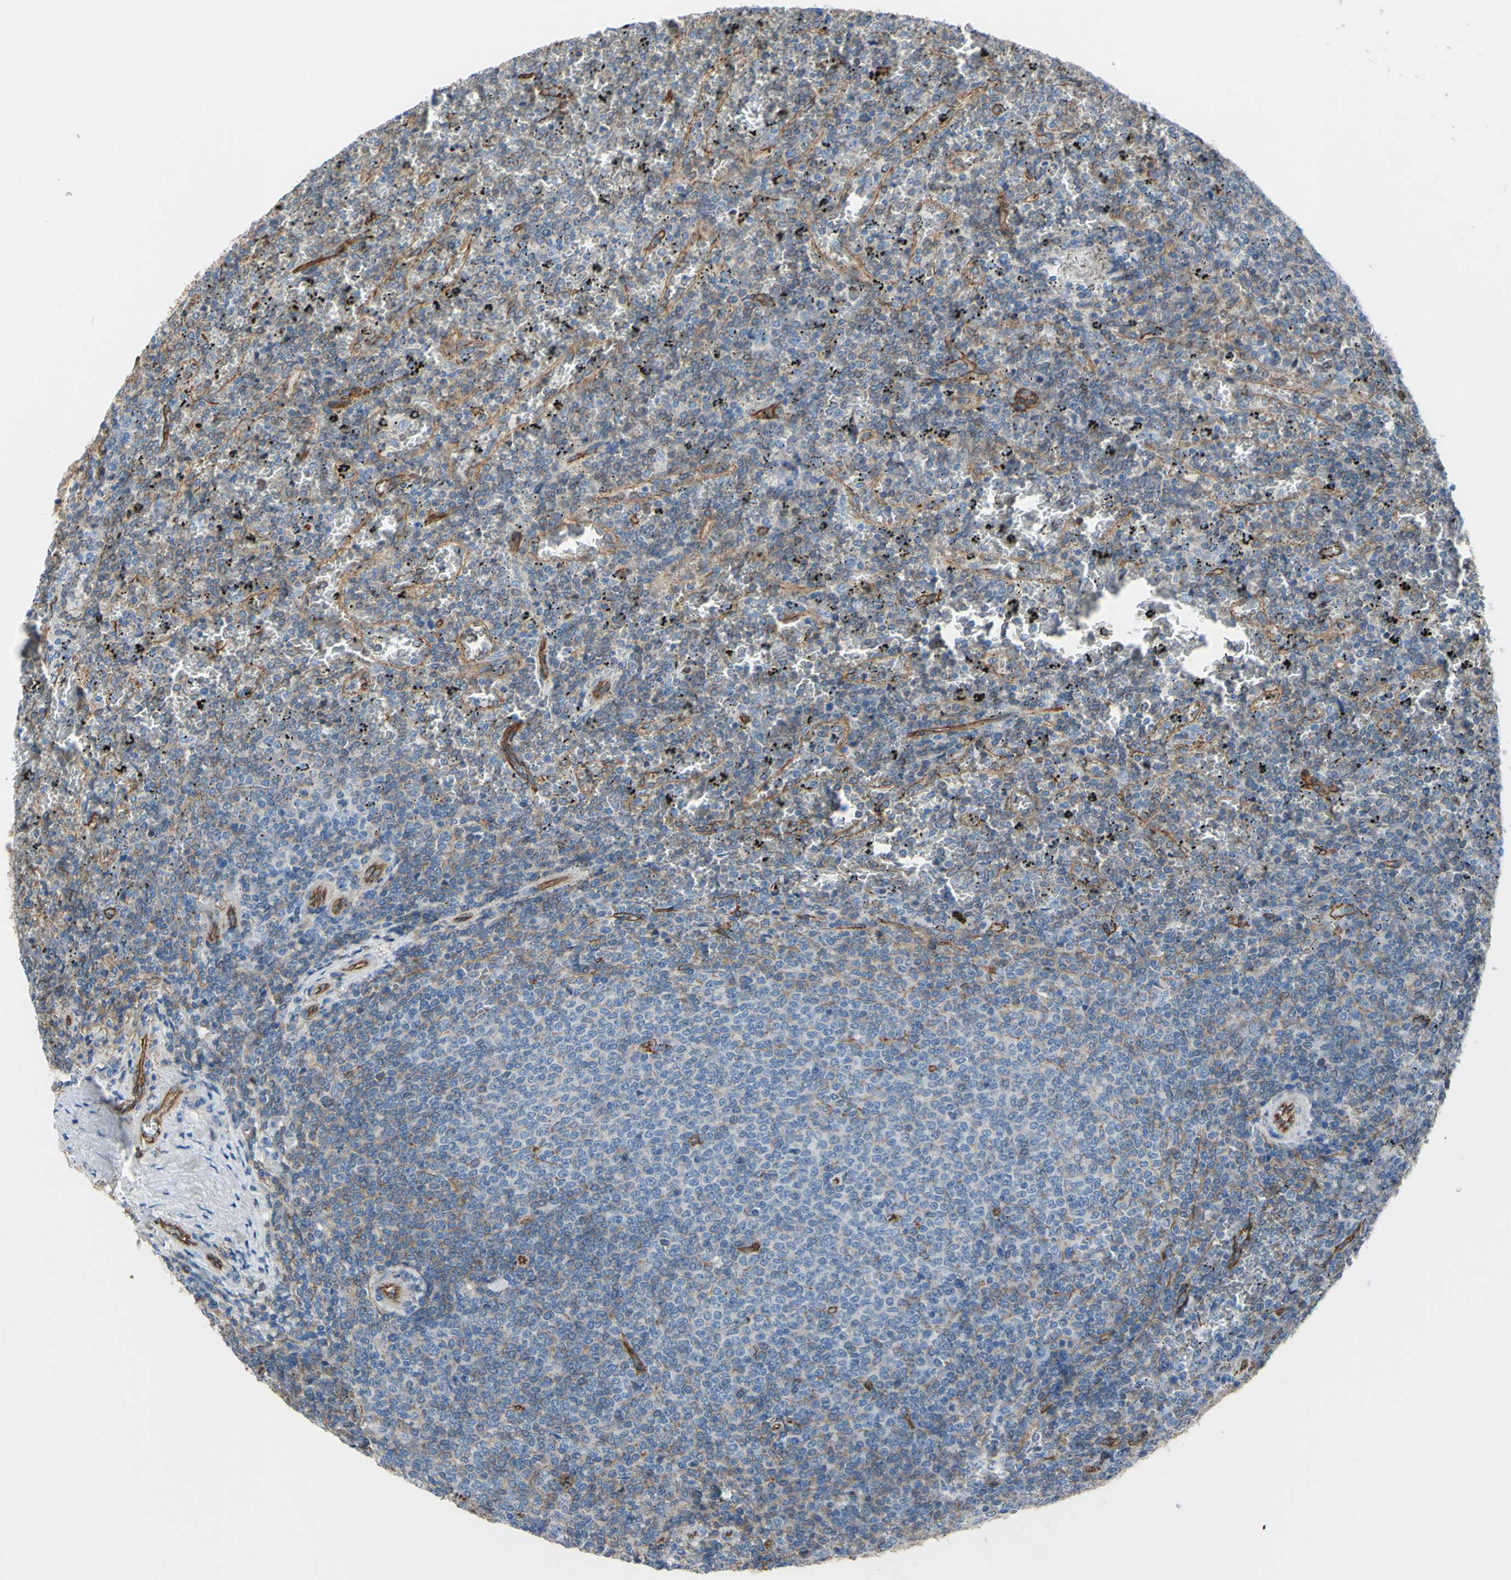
{"staining": {"intensity": "weak", "quantity": ">75%", "location": "cytoplasmic/membranous"}, "tissue": "lymphoma", "cell_type": "Tumor cells", "image_type": "cancer", "snomed": [{"axis": "morphology", "description": "Malignant lymphoma, non-Hodgkin's type, Low grade"}, {"axis": "topography", "description": "Spleen"}], "caption": "This is a histology image of immunohistochemistry staining of lymphoma, which shows weak expression in the cytoplasmic/membranous of tumor cells.", "gene": "TPBG", "patient": {"sex": "female", "age": 77}}